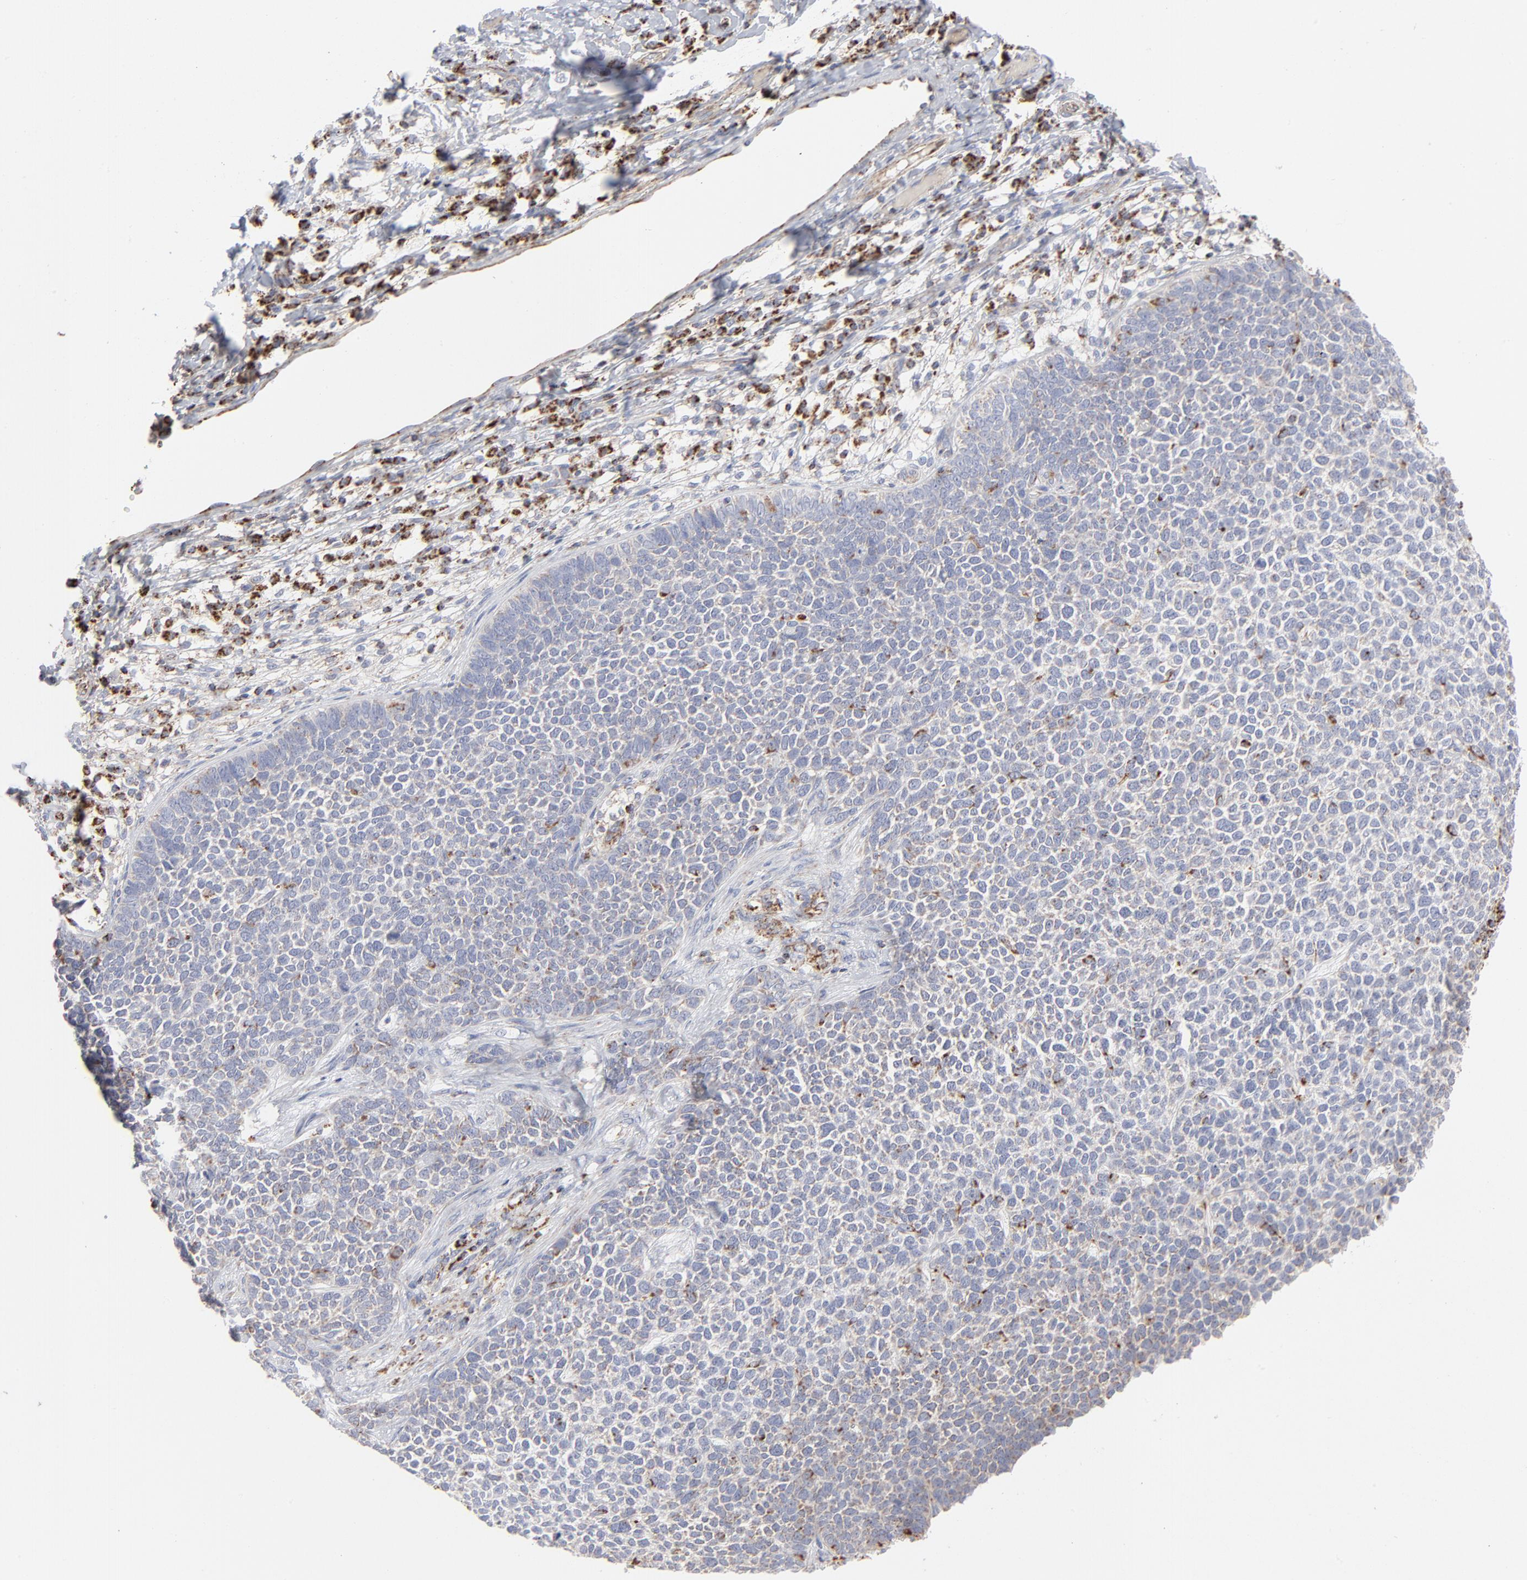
{"staining": {"intensity": "weak", "quantity": "<25%", "location": "cytoplasmic/membranous"}, "tissue": "skin cancer", "cell_type": "Tumor cells", "image_type": "cancer", "snomed": [{"axis": "morphology", "description": "Basal cell carcinoma"}, {"axis": "topography", "description": "Skin"}], "caption": "There is no significant staining in tumor cells of skin cancer (basal cell carcinoma). (DAB immunohistochemistry (IHC) visualized using brightfield microscopy, high magnification).", "gene": "ASB3", "patient": {"sex": "female", "age": 84}}